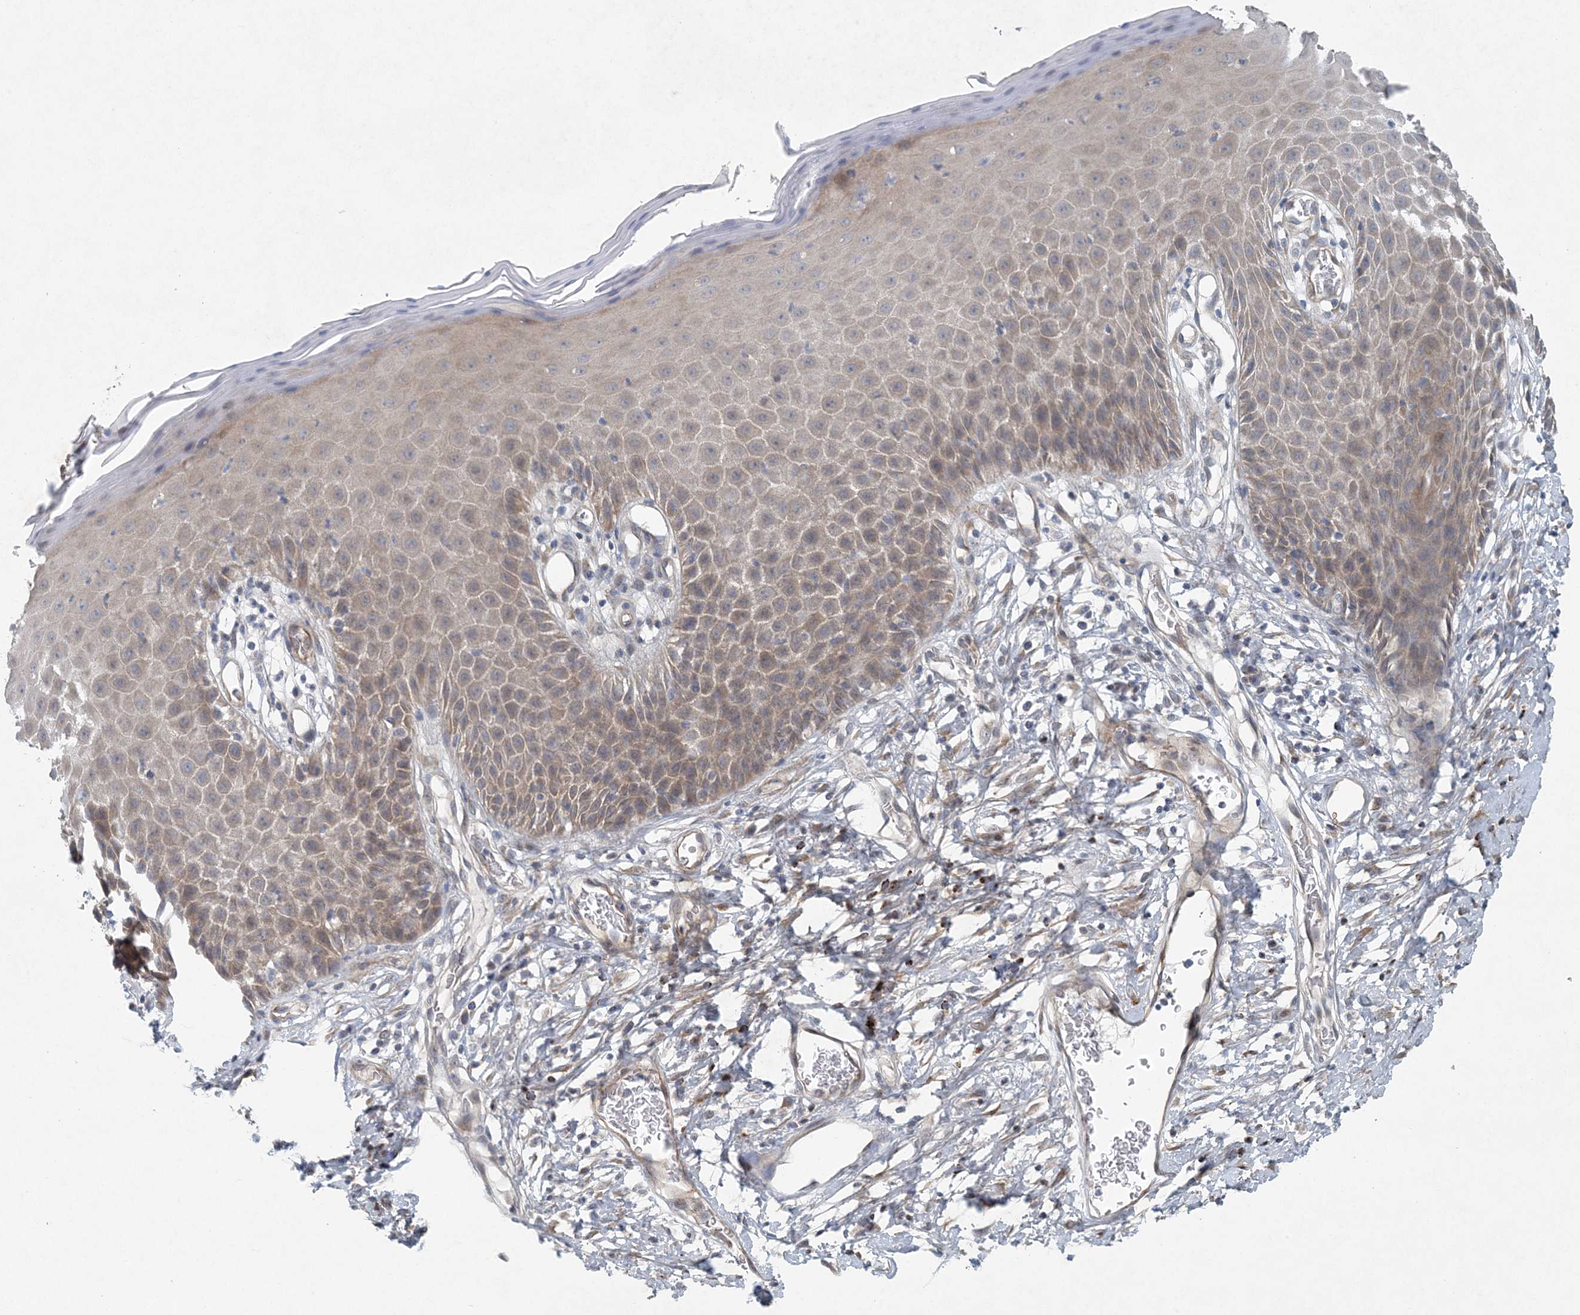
{"staining": {"intensity": "moderate", "quantity": ">75%", "location": "cytoplasmic/membranous"}, "tissue": "skin", "cell_type": "Epidermal cells", "image_type": "normal", "snomed": [{"axis": "morphology", "description": "Normal tissue, NOS"}, {"axis": "topography", "description": "Vulva"}], "caption": "Immunohistochemistry histopathology image of normal human skin stained for a protein (brown), which exhibits medium levels of moderate cytoplasmic/membranous staining in approximately >75% of epidermal cells.", "gene": "HIKESHI", "patient": {"sex": "female", "age": 68}}